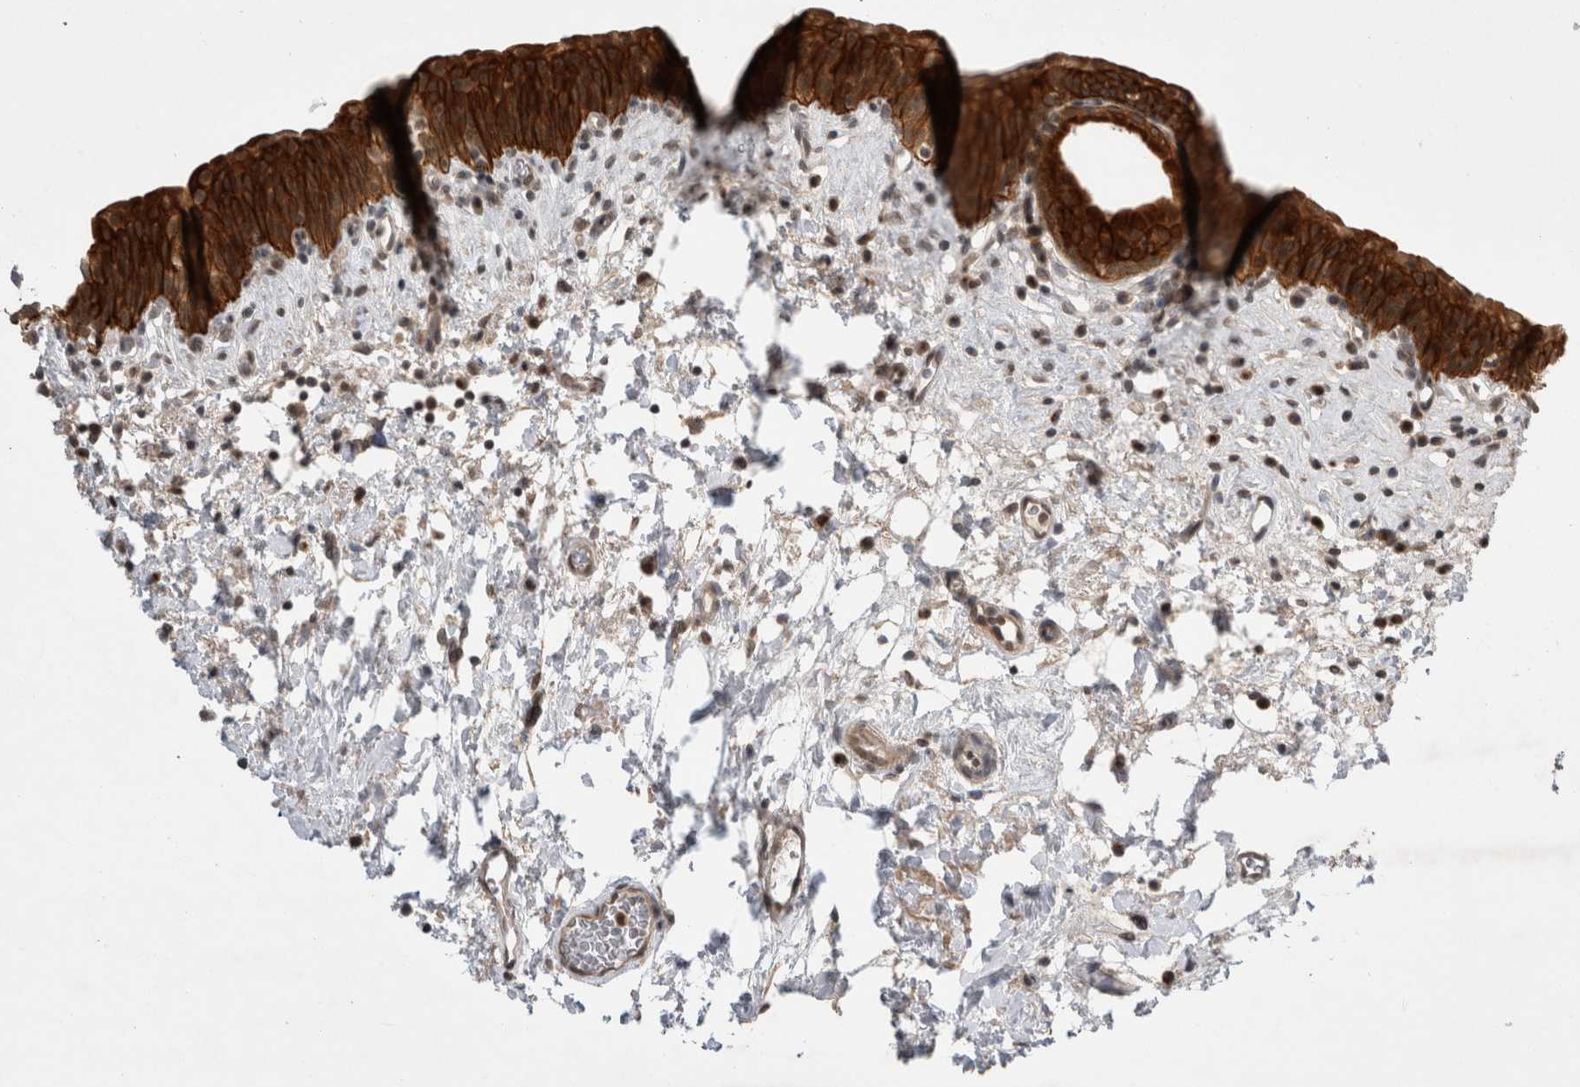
{"staining": {"intensity": "strong", "quantity": ">75%", "location": "cytoplasmic/membranous"}, "tissue": "urinary bladder", "cell_type": "Urothelial cells", "image_type": "normal", "snomed": [{"axis": "morphology", "description": "Normal tissue, NOS"}, {"axis": "topography", "description": "Urinary bladder"}], "caption": "Protein expression analysis of unremarkable human urinary bladder reveals strong cytoplasmic/membranous expression in about >75% of urothelial cells.", "gene": "ZNF341", "patient": {"sex": "male", "age": 83}}